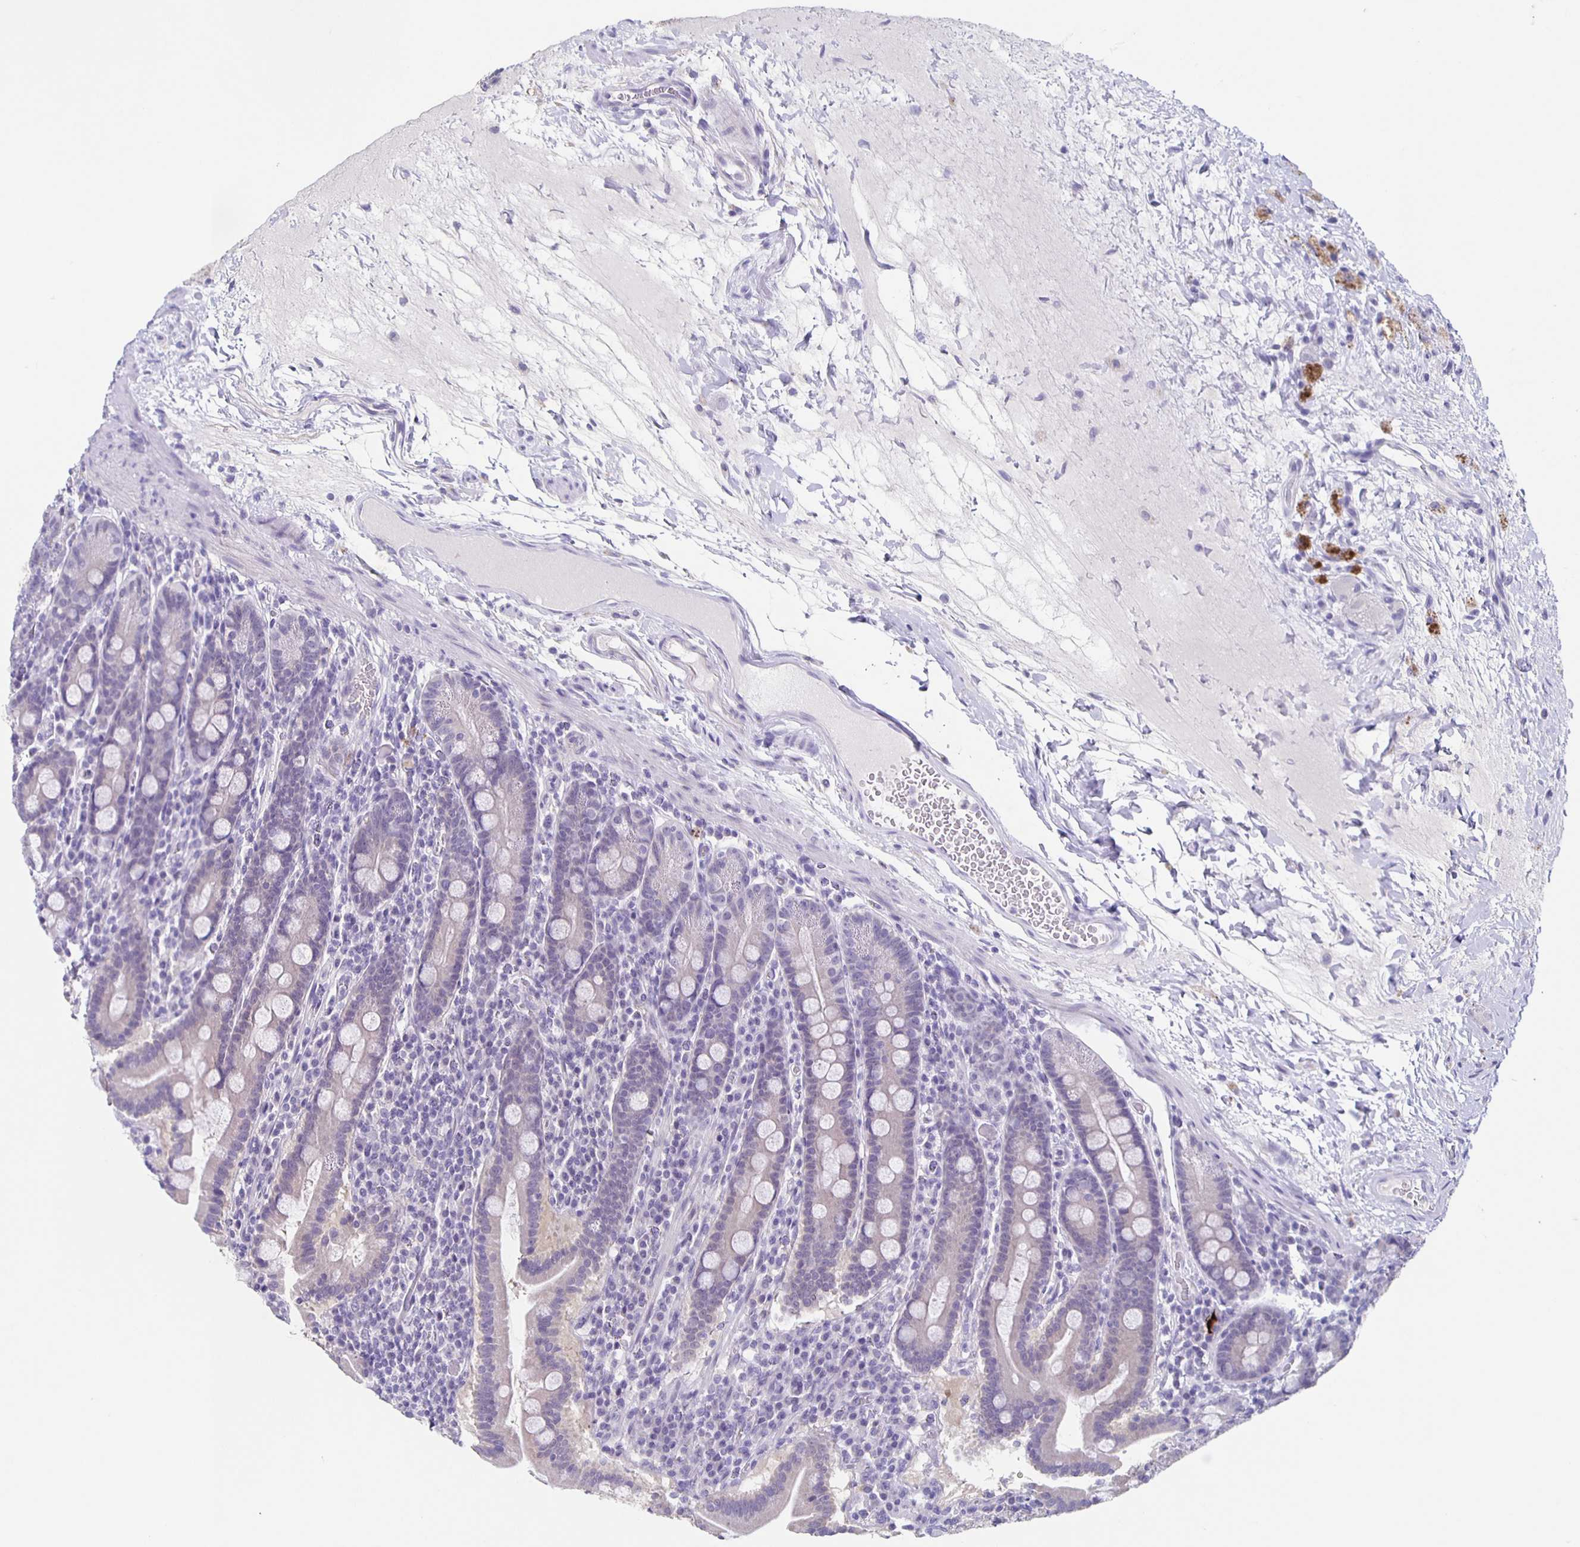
{"staining": {"intensity": "negative", "quantity": "none", "location": "none"}, "tissue": "small intestine", "cell_type": "Glandular cells", "image_type": "normal", "snomed": [{"axis": "morphology", "description": "Normal tissue, NOS"}, {"axis": "topography", "description": "Small intestine"}], "caption": "This micrograph is of unremarkable small intestine stained with immunohistochemistry to label a protein in brown with the nuclei are counter-stained blue. There is no staining in glandular cells.", "gene": "CARNS1", "patient": {"sex": "male", "age": 26}}